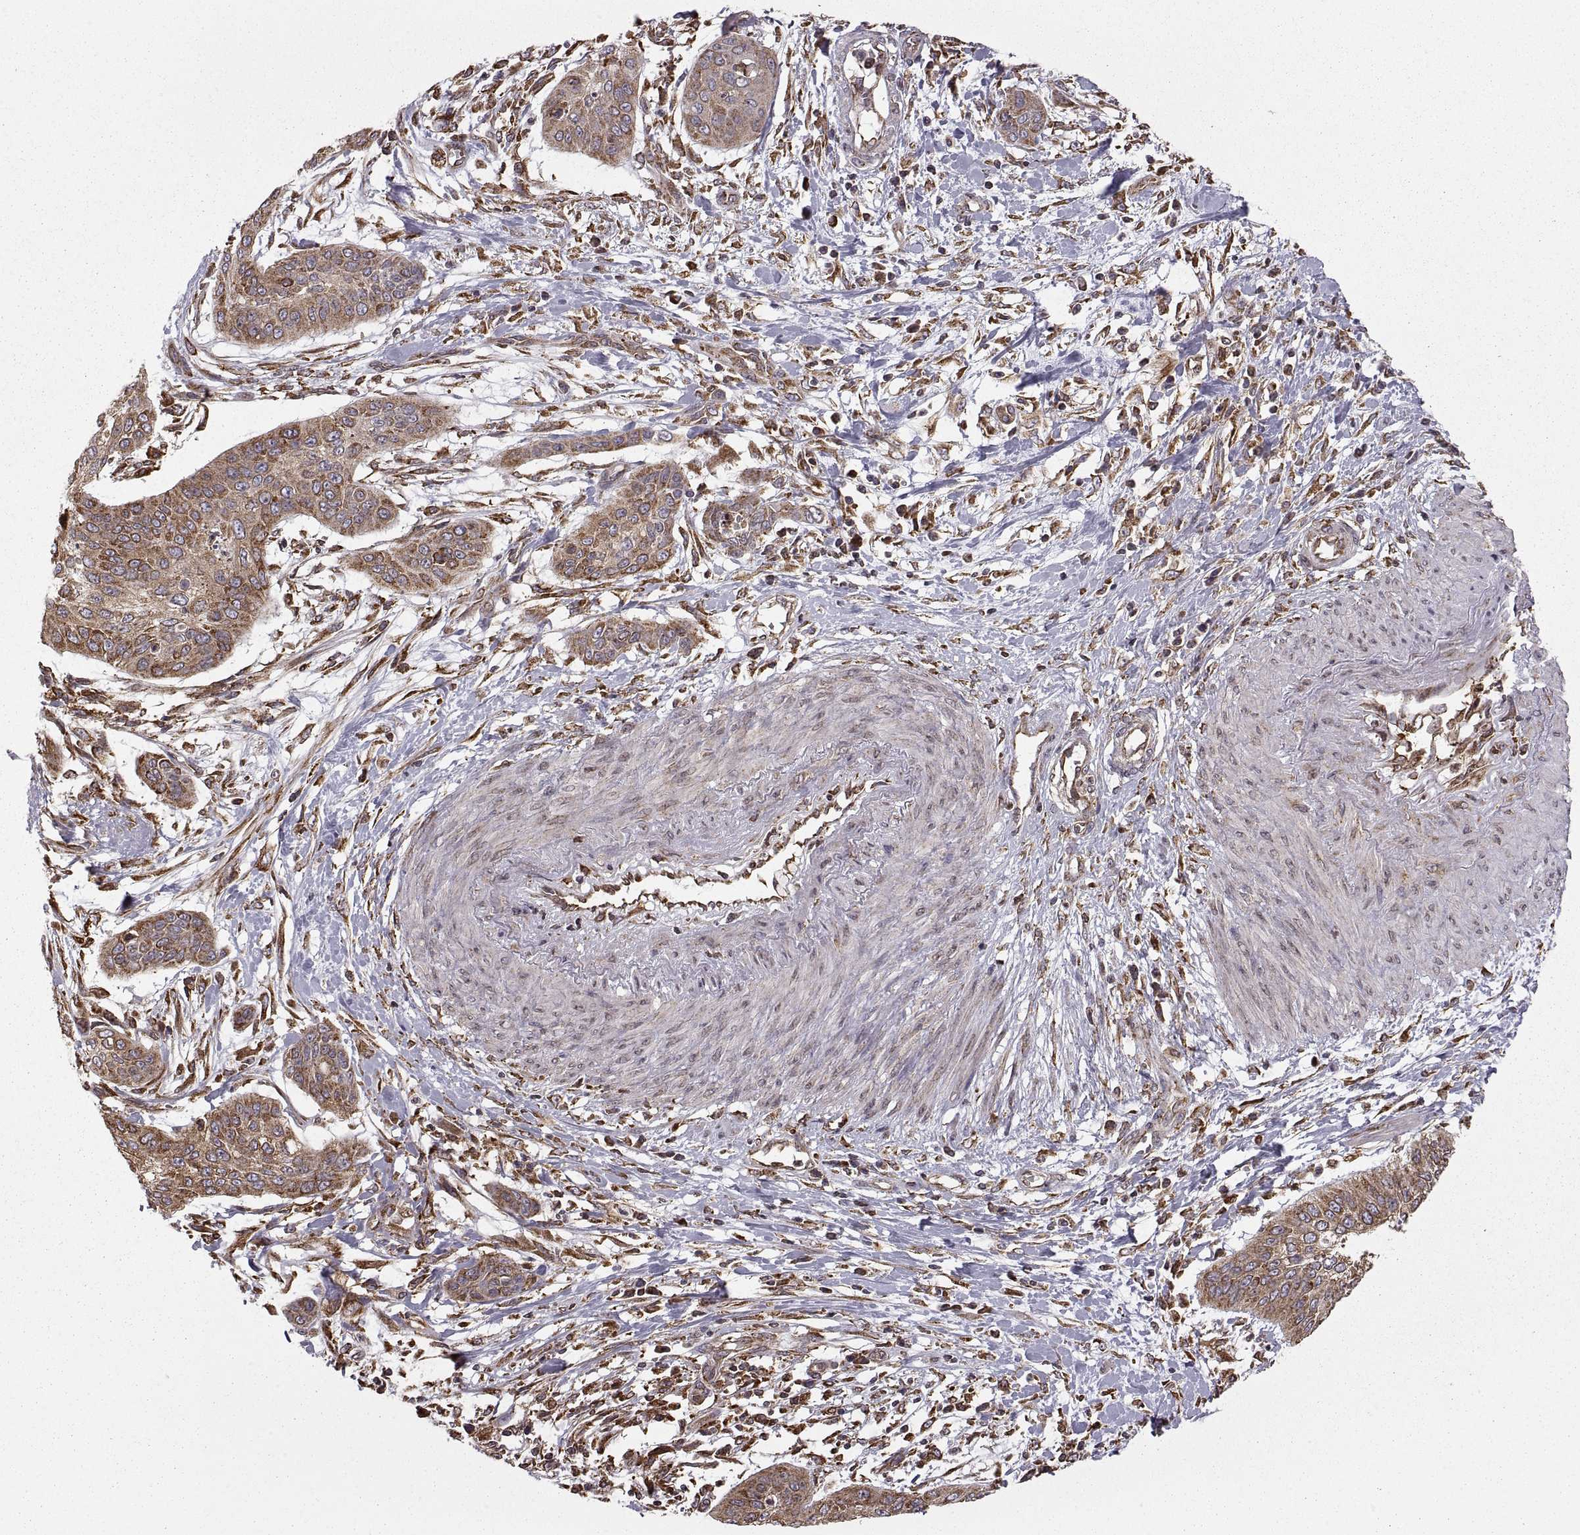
{"staining": {"intensity": "moderate", "quantity": "<25%", "location": "cytoplasmic/membranous"}, "tissue": "cervical cancer", "cell_type": "Tumor cells", "image_type": "cancer", "snomed": [{"axis": "morphology", "description": "Squamous cell carcinoma, NOS"}, {"axis": "topography", "description": "Cervix"}], "caption": "DAB immunohistochemical staining of cervical squamous cell carcinoma demonstrates moderate cytoplasmic/membranous protein staining in about <25% of tumor cells. The staining is performed using DAB brown chromogen to label protein expression. The nuclei are counter-stained blue using hematoxylin.", "gene": "PDIA3", "patient": {"sex": "female", "age": 39}}